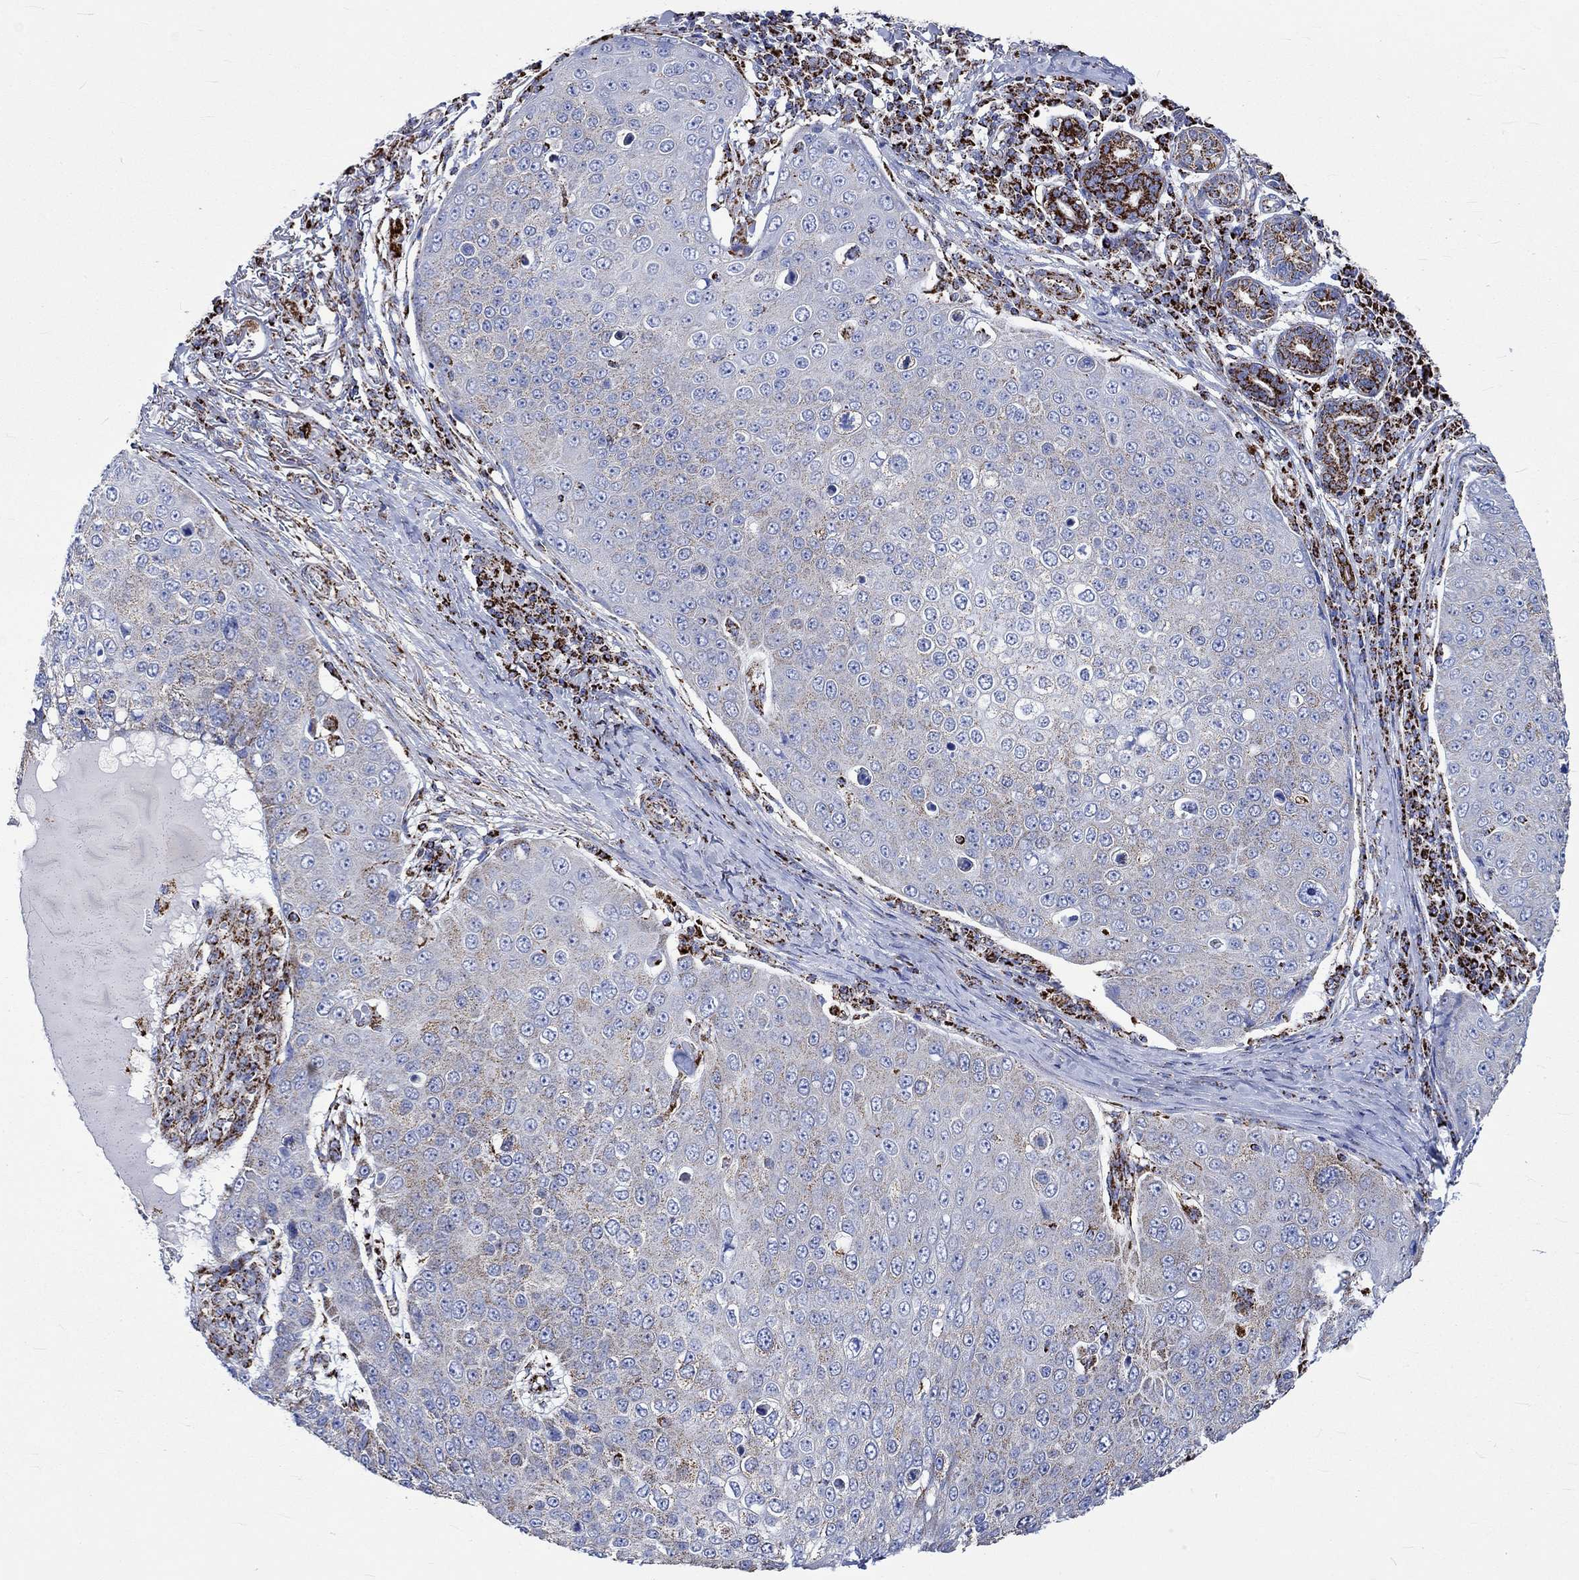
{"staining": {"intensity": "moderate", "quantity": "25%-75%", "location": "cytoplasmic/membranous"}, "tissue": "skin cancer", "cell_type": "Tumor cells", "image_type": "cancer", "snomed": [{"axis": "morphology", "description": "Squamous cell carcinoma, NOS"}, {"axis": "topography", "description": "Skin"}], "caption": "DAB (3,3'-diaminobenzidine) immunohistochemical staining of squamous cell carcinoma (skin) exhibits moderate cytoplasmic/membranous protein positivity in about 25%-75% of tumor cells.", "gene": "RCE1", "patient": {"sex": "male", "age": 71}}